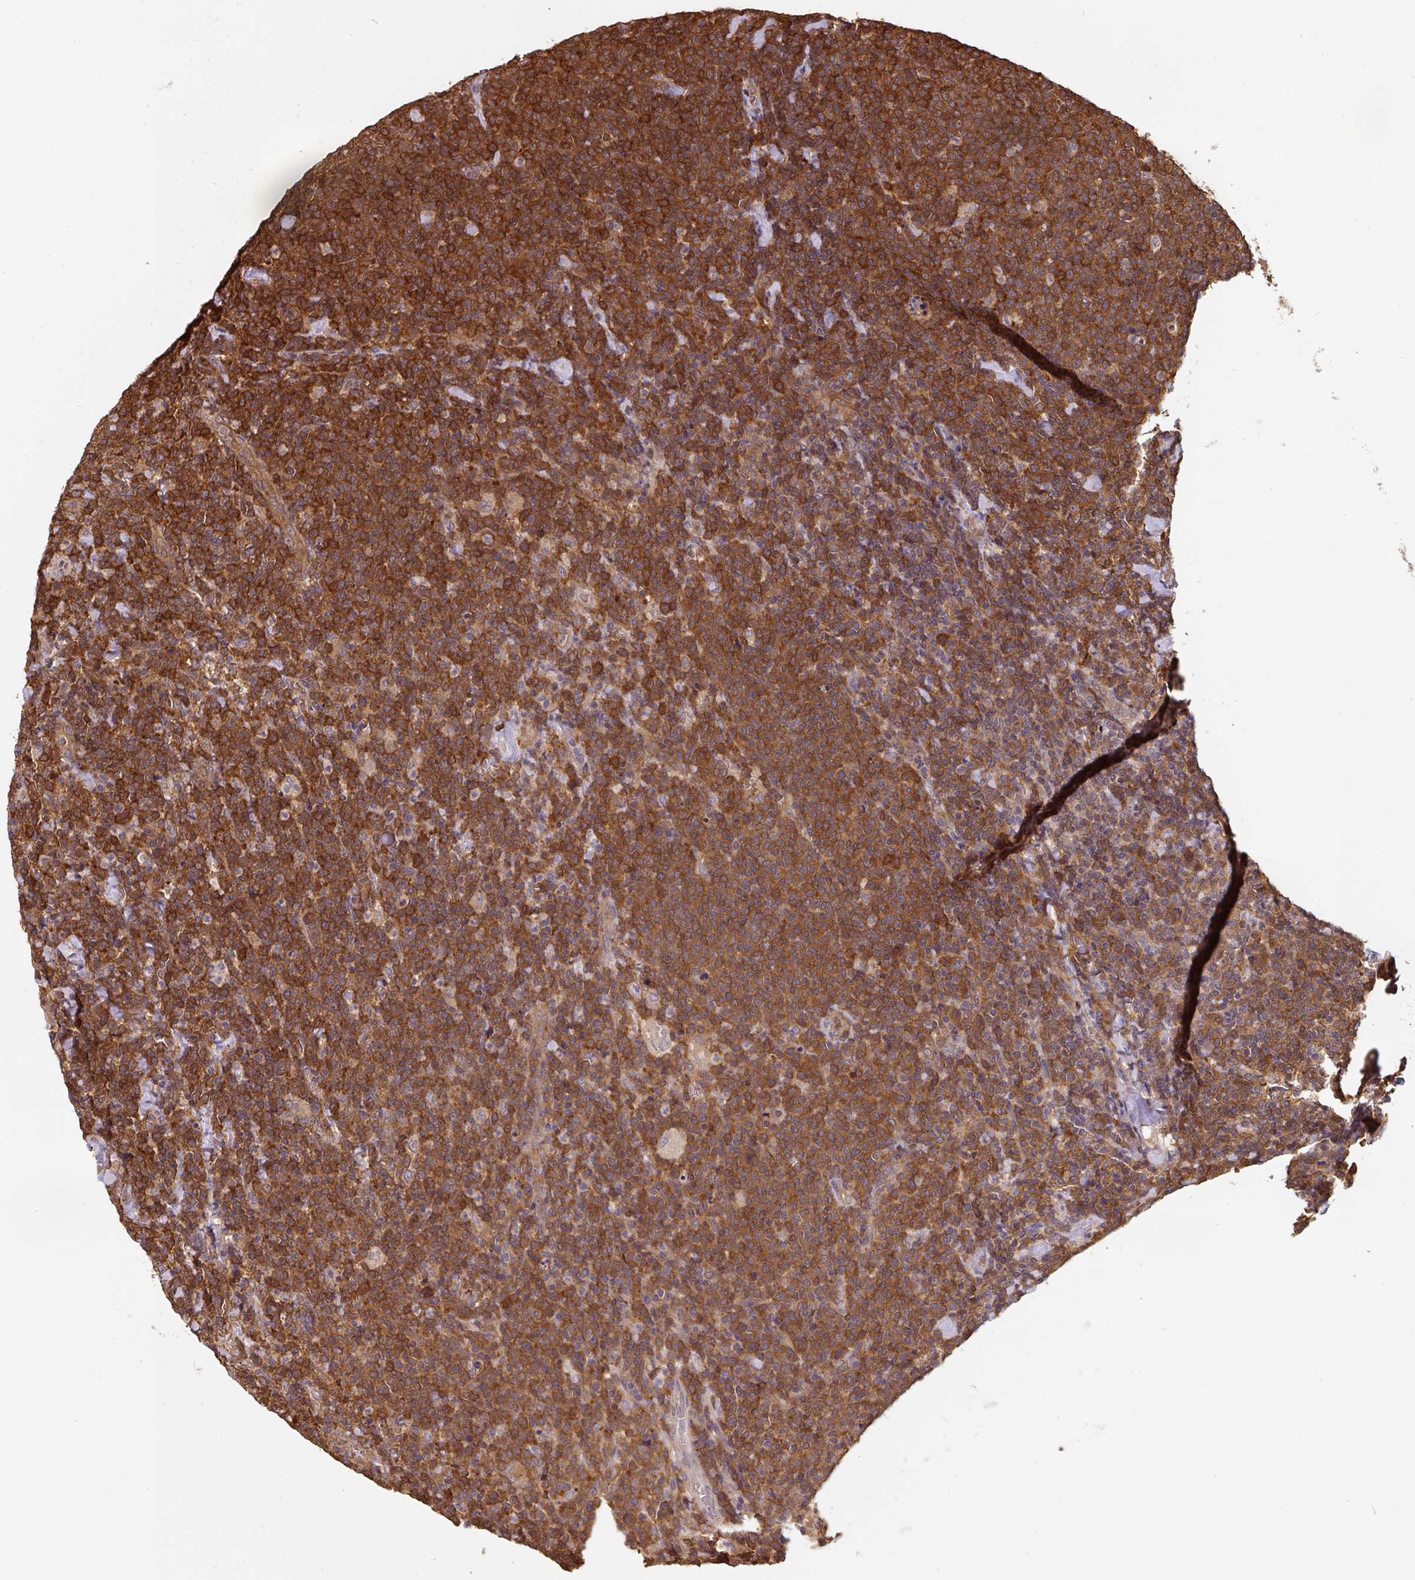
{"staining": {"intensity": "strong", "quantity": ">75%", "location": "cytoplasmic/membranous"}, "tissue": "lymphoma", "cell_type": "Tumor cells", "image_type": "cancer", "snomed": [{"axis": "morphology", "description": "Malignant lymphoma, non-Hodgkin's type, High grade"}, {"axis": "topography", "description": "Lymph node"}], "caption": "Strong cytoplasmic/membranous positivity for a protein is appreciated in about >75% of tumor cells of high-grade malignant lymphoma, non-Hodgkin's type using immunohistochemistry (IHC).", "gene": "ST13", "patient": {"sex": "male", "age": 61}}